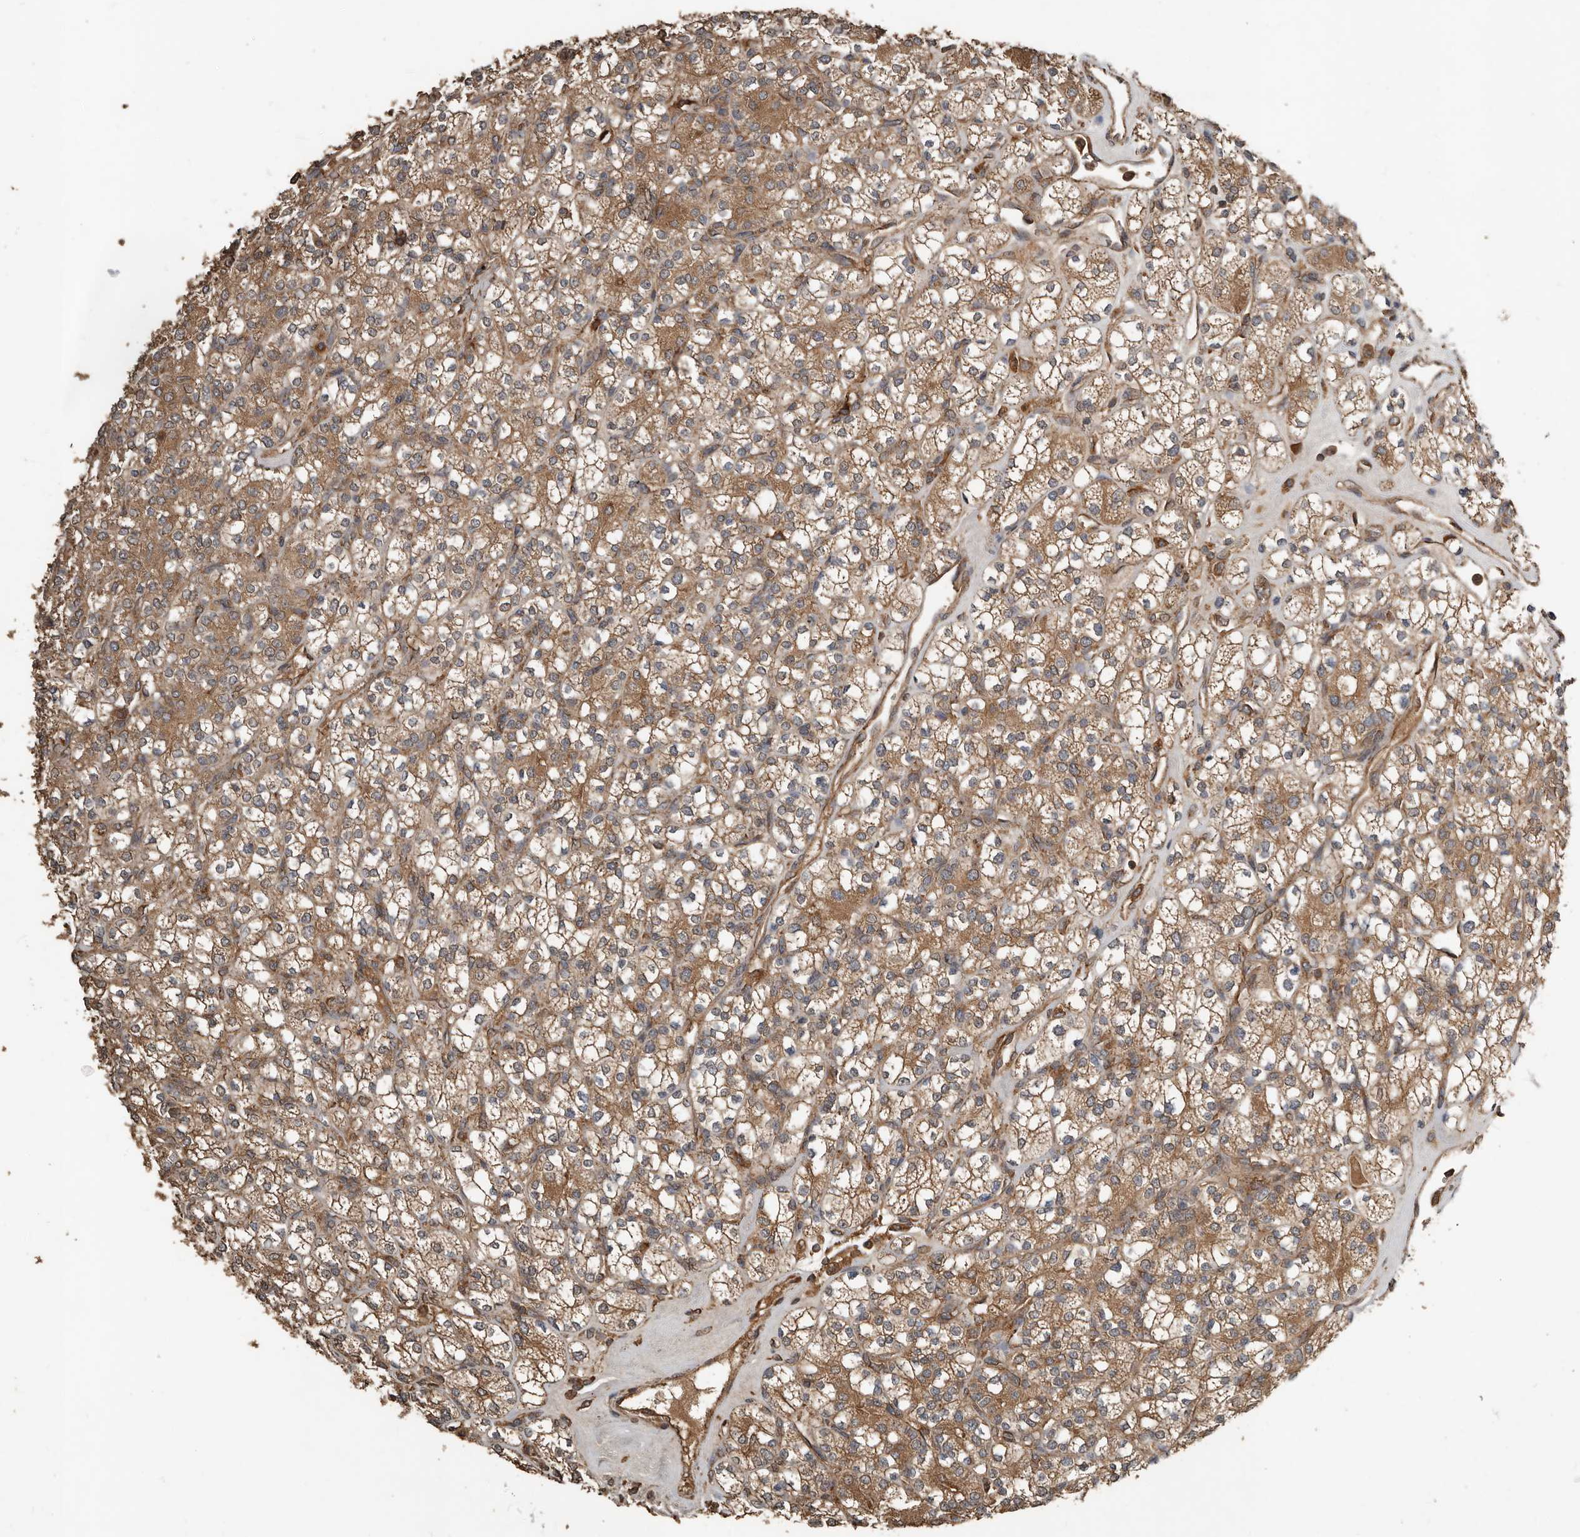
{"staining": {"intensity": "moderate", "quantity": ">75%", "location": "cytoplasmic/membranous"}, "tissue": "renal cancer", "cell_type": "Tumor cells", "image_type": "cancer", "snomed": [{"axis": "morphology", "description": "Adenocarcinoma, NOS"}, {"axis": "topography", "description": "Kidney"}], "caption": "Renal cancer (adenocarcinoma) stained with immunohistochemistry (IHC) reveals moderate cytoplasmic/membranous positivity in approximately >75% of tumor cells.", "gene": "RNF207", "patient": {"sex": "male", "age": 77}}